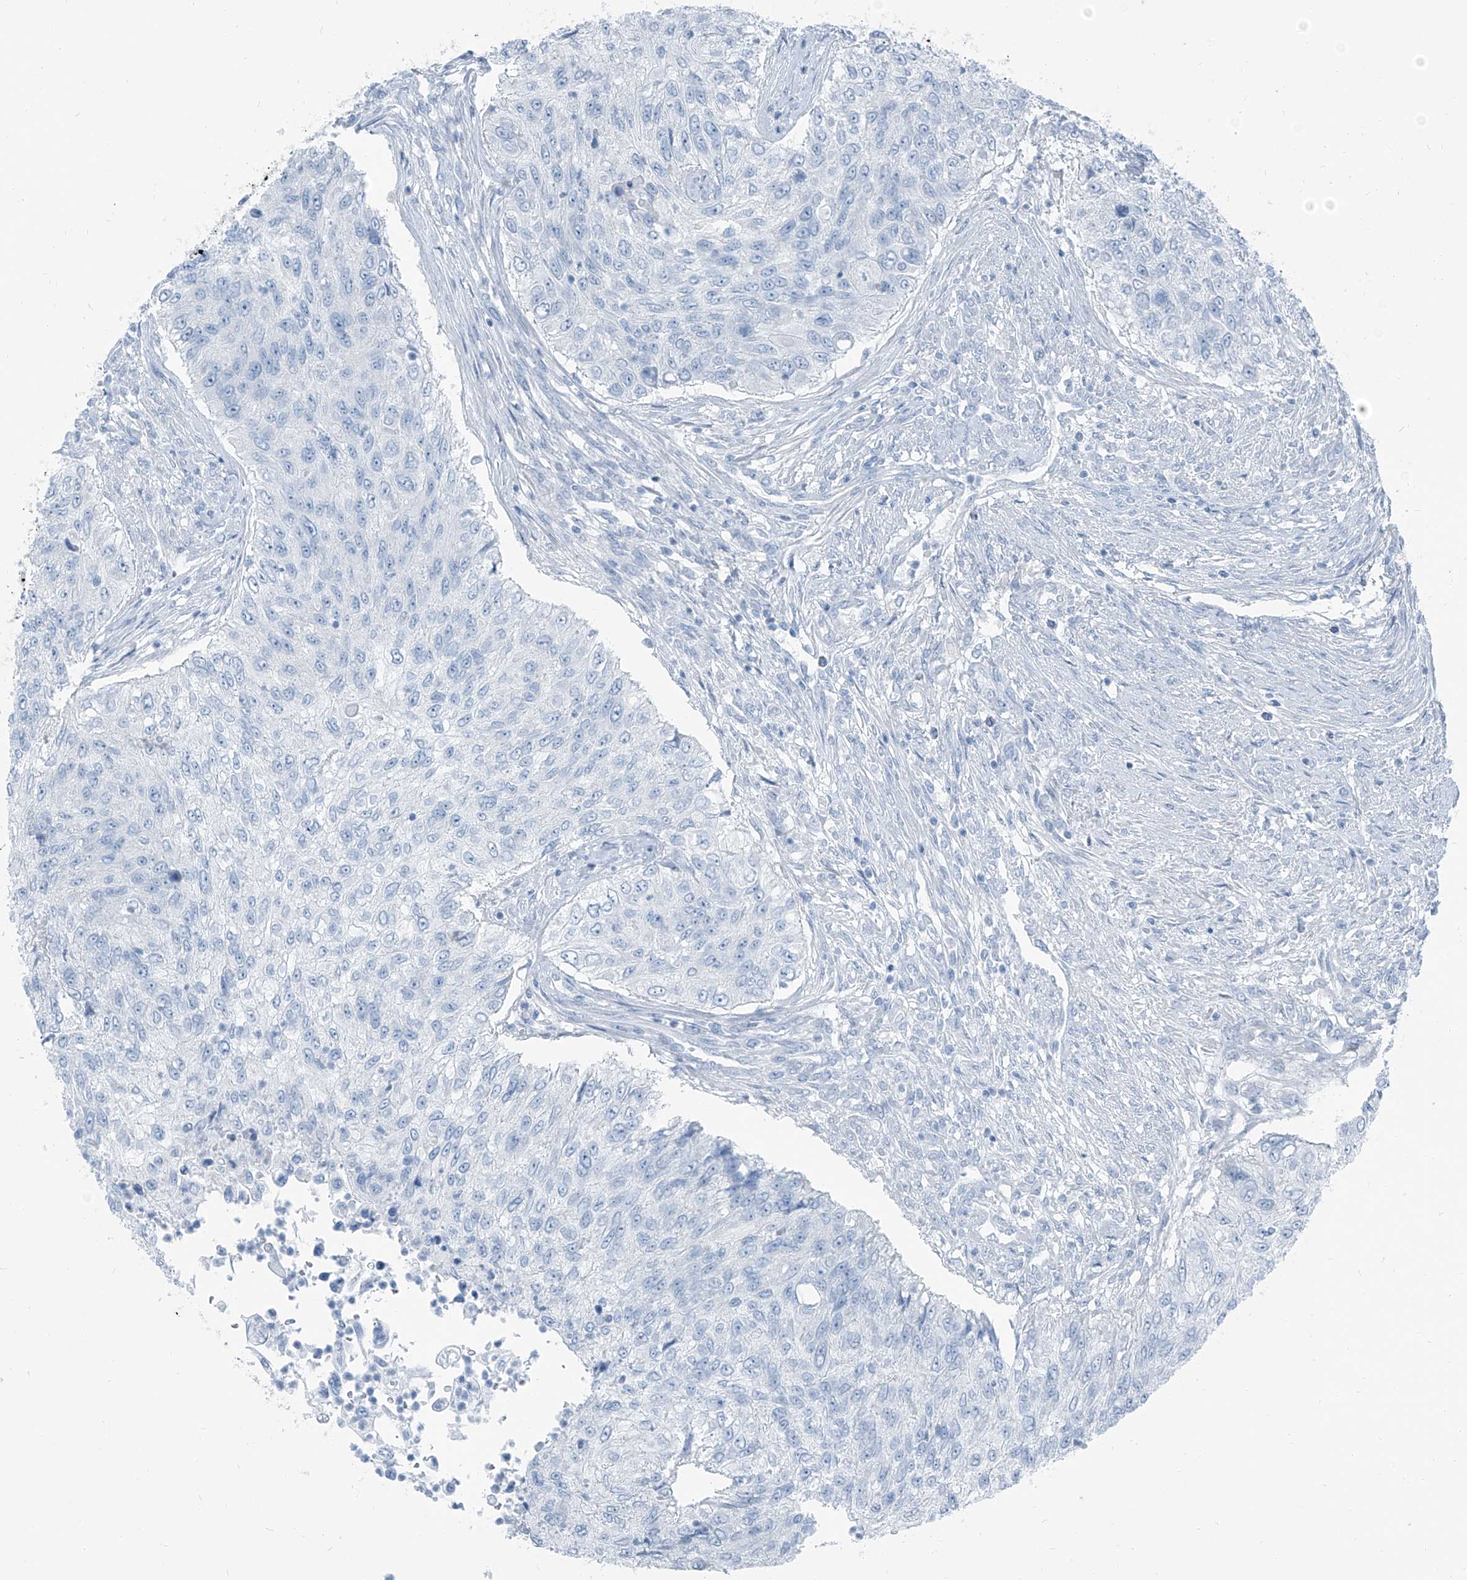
{"staining": {"intensity": "negative", "quantity": "none", "location": "none"}, "tissue": "urothelial cancer", "cell_type": "Tumor cells", "image_type": "cancer", "snomed": [{"axis": "morphology", "description": "Urothelial carcinoma, High grade"}, {"axis": "topography", "description": "Urinary bladder"}], "caption": "Micrograph shows no protein staining in tumor cells of urothelial carcinoma (high-grade) tissue.", "gene": "RGN", "patient": {"sex": "female", "age": 60}}